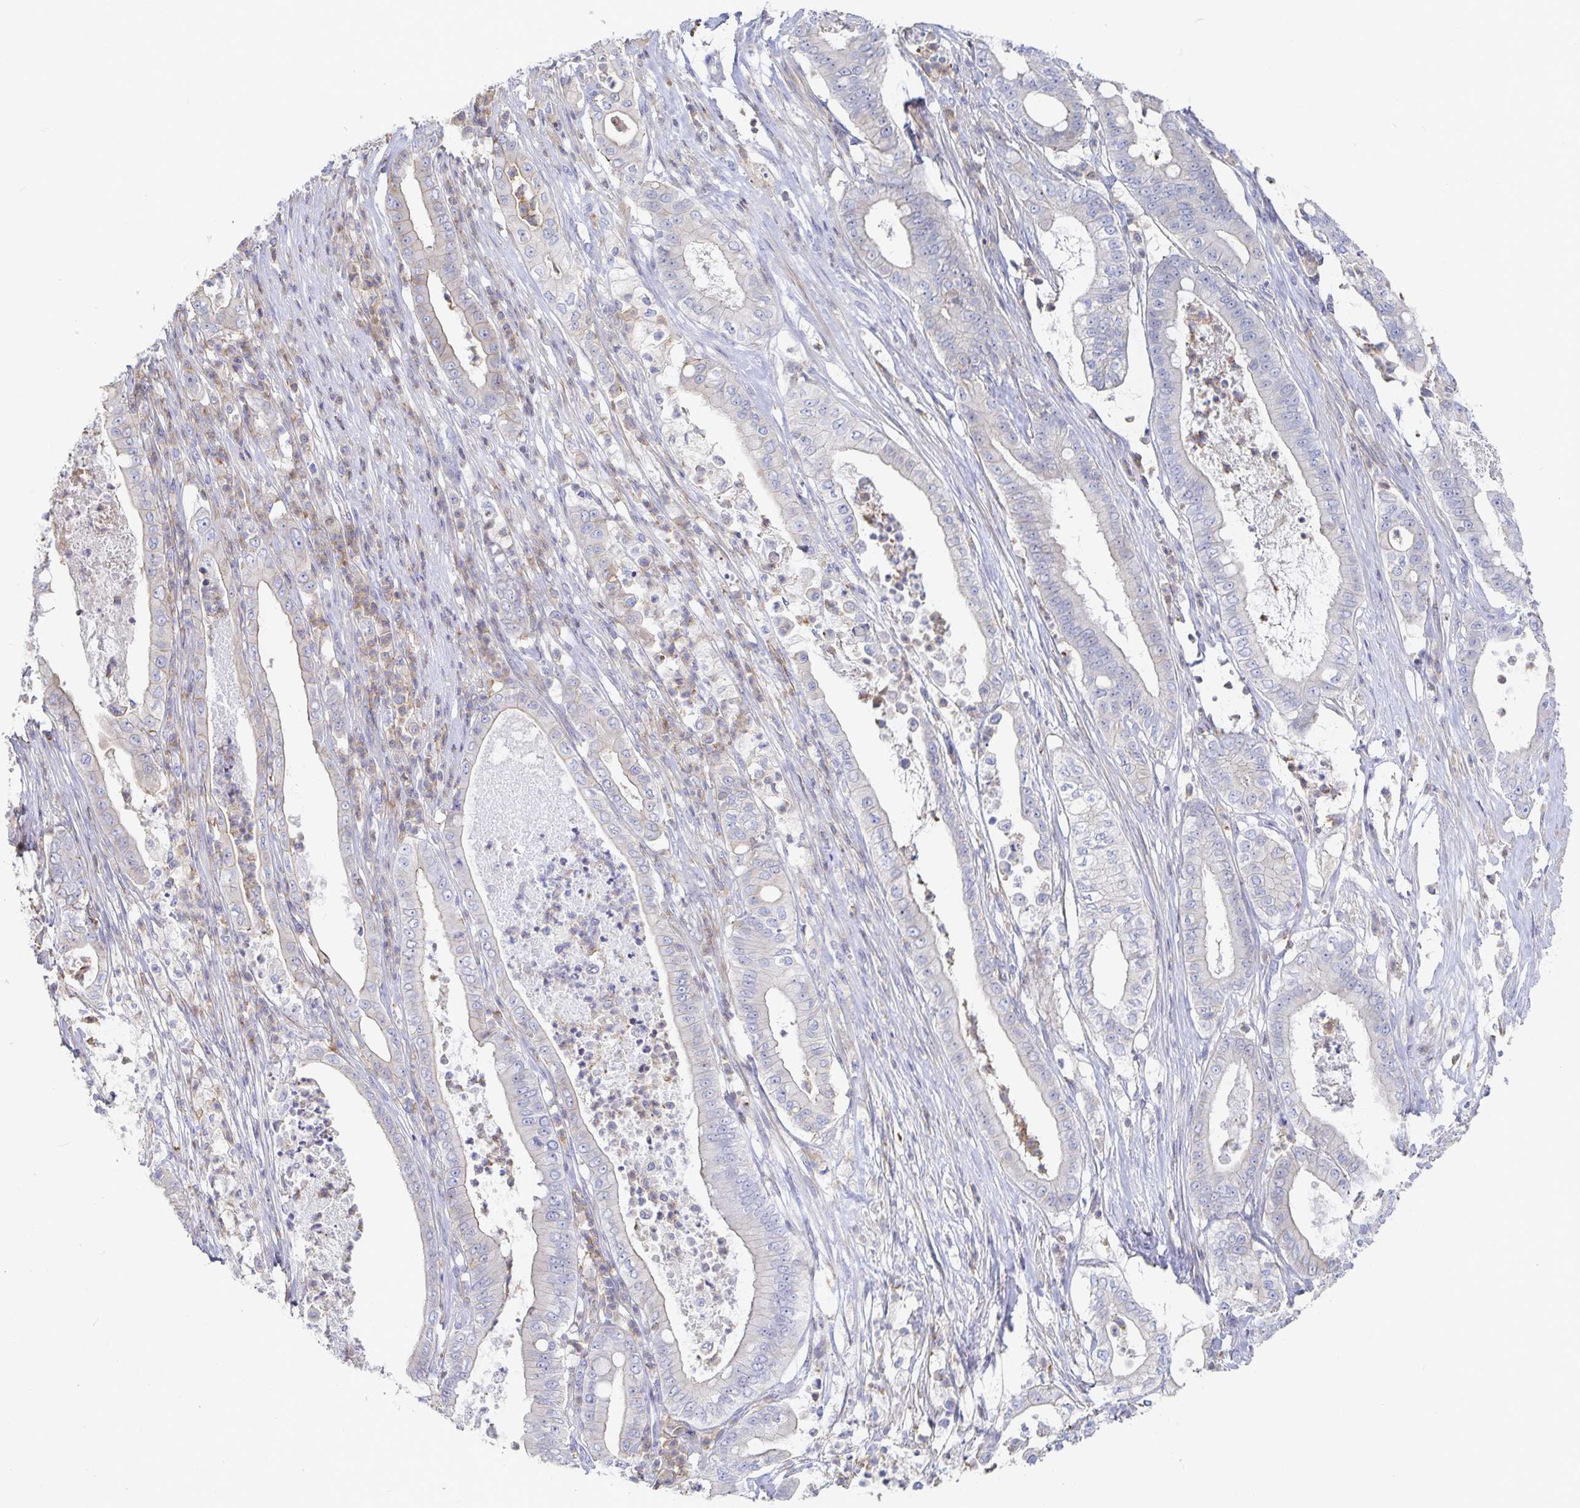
{"staining": {"intensity": "negative", "quantity": "none", "location": "none"}, "tissue": "pancreatic cancer", "cell_type": "Tumor cells", "image_type": "cancer", "snomed": [{"axis": "morphology", "description": "Adenocarcinoma, NOS"}, {"axis": "topography", "description": "Pancreas"}], "caption": "The immunohistochemistry (IHC) image has no significant positivity in tumor cells of pancreatic cancer tissue.", "gene": "PIK3CD", "patient": {"sex": "male", "age": 71}}